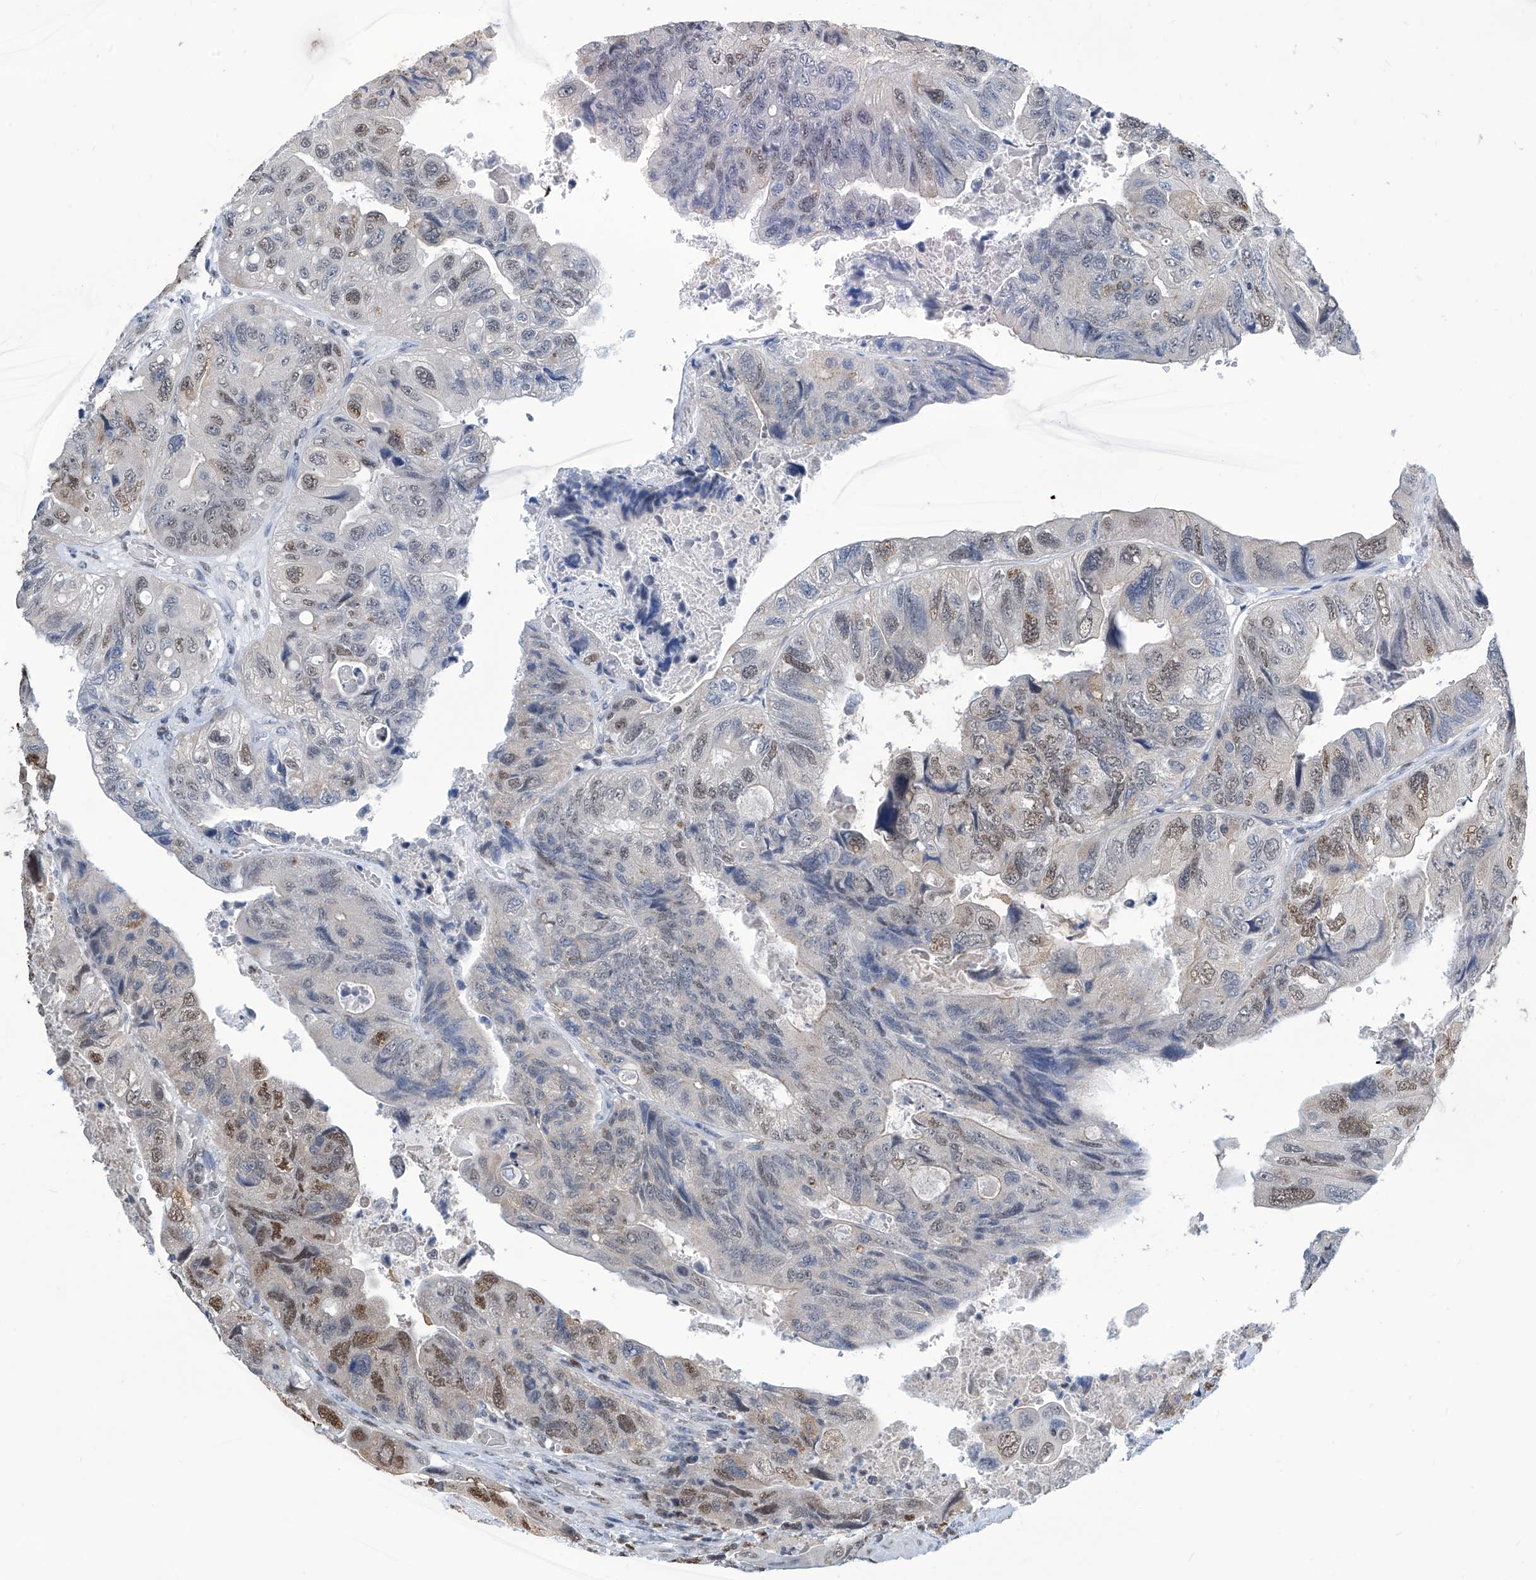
{"staining": {"intensity": "moderate", "quantity": "<25%", "location": "nuclear"}, "tissue": "colorectal cancer", "cell_type": "Tumor cells", "image_type": "cancer", "snomed": [{"axis": "morphology", "description": "Adenocarcinoma, NOS"}, {"axis": "topography", "description": "Rectum"}], "caption": "Tumor cells reveal low levels of moderate nuclear positivity in about <25% of cells in colorectal cancer (adenocarcinoma).", "gene": "SREBF2", "patient": {"sex": "male", "age": 63}}